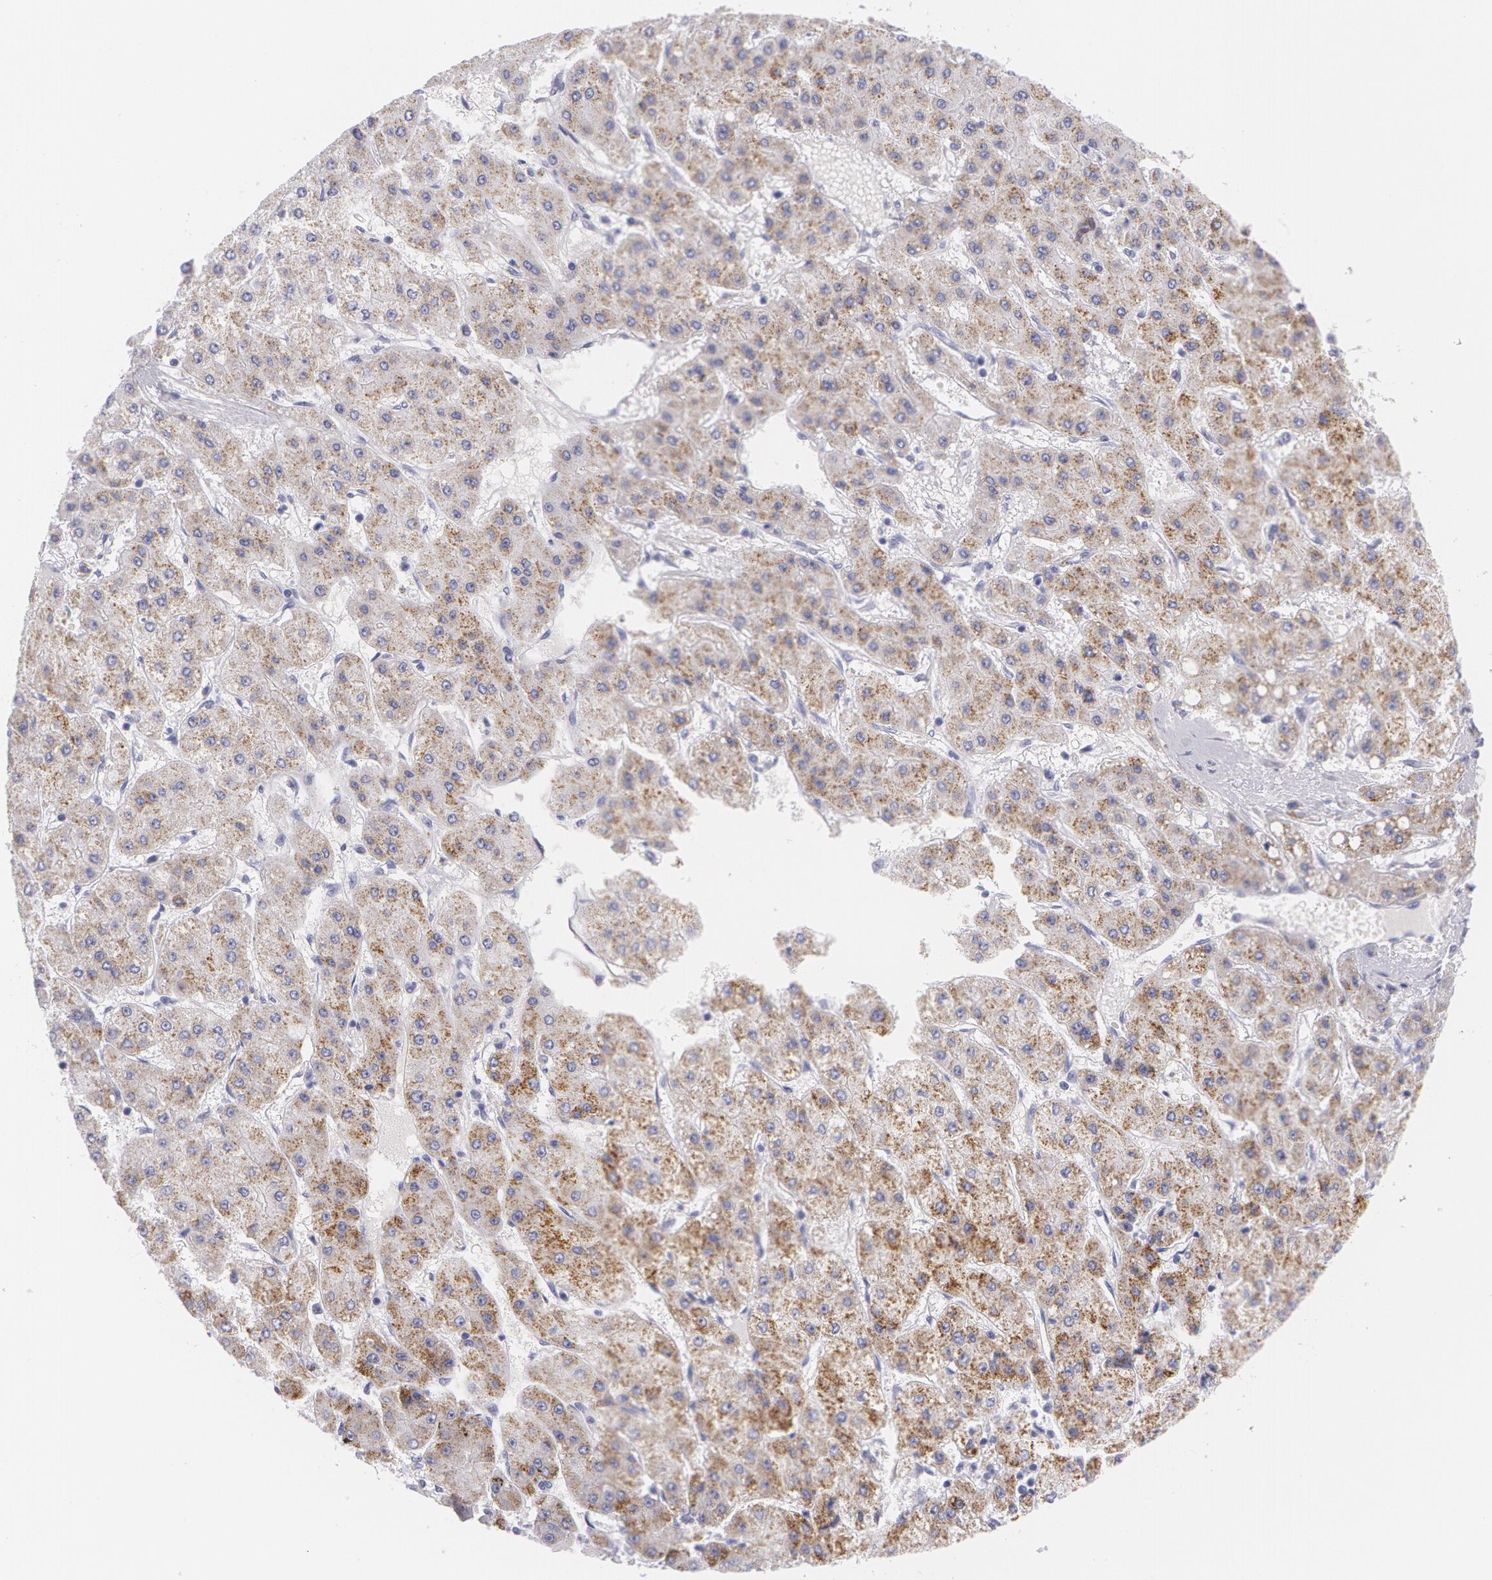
{"staining": {"intensity": "weak", "quantity": "25%-75%", "location": "cytoplasmic/membranous"}, "tissue": "liver cancer", "cell_type": "Tumor cells", "image_type": "cancer", "snomed": [{"axis": "morphology", "description": "Carcinoma, Hepatocellular, NOS"}, {"axis": "topography", "description": "Liver"}], "caption": "Immunohistochemical staining of human liver cancer displays weak cytoplasmic/membranous protein staining in approximately 25%-75% of tumor cells. The staining was performed using DAB (3,3'-diaminobenzidine), with brown indicating positive protein expression. Nuclei are stained blue with hematoxylin.", "gene": "AMACR", "patient": {"sex": "female", "age": 52}}